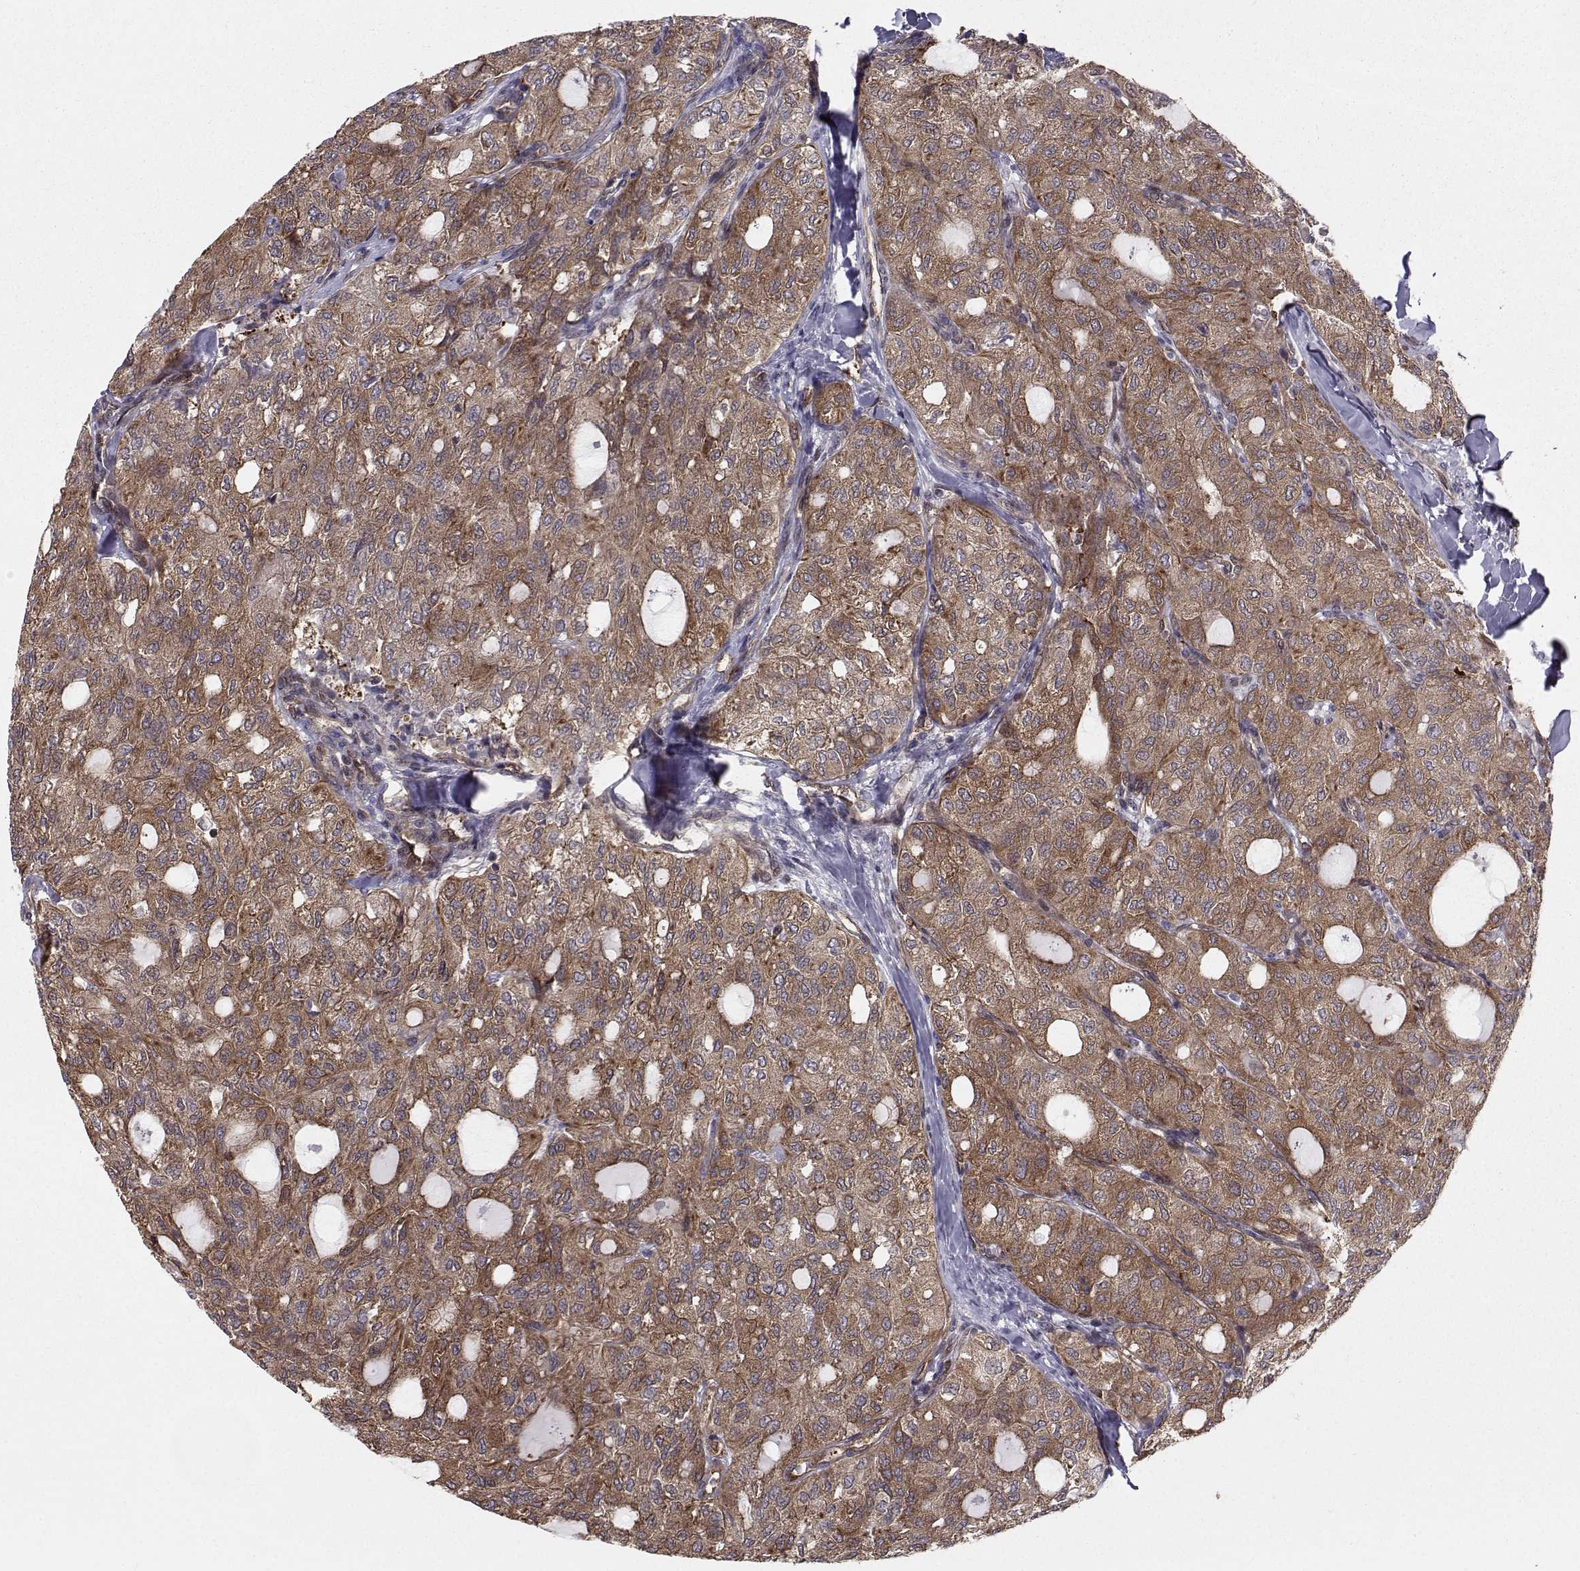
{"staining": {"intensity": "moderate", "quantity": ">75%", "location": "cytoplasmic/membranous"}, "tissue": "thyroid cancer", "cell_type": "Tumor cells", "image_type": "cancer", "snomed": [{"axis": "morphology", "description": "Follicular adenoma carcinoma, NOS"}, {"axis": "topography", "description": "Thyroid gland"}], "caption": "A brown stain highlights moderate cytoplasmic/membranous positivity of a protein in human follicular adenoma carcinoma (thyroid) tumor cells. (DAB (3,3'-diaminobenzidine) IHC with brightfield microscopy, high magnification).", "gene": "HSP90AB1", "patient": {"sex": "male", "age": 75}}